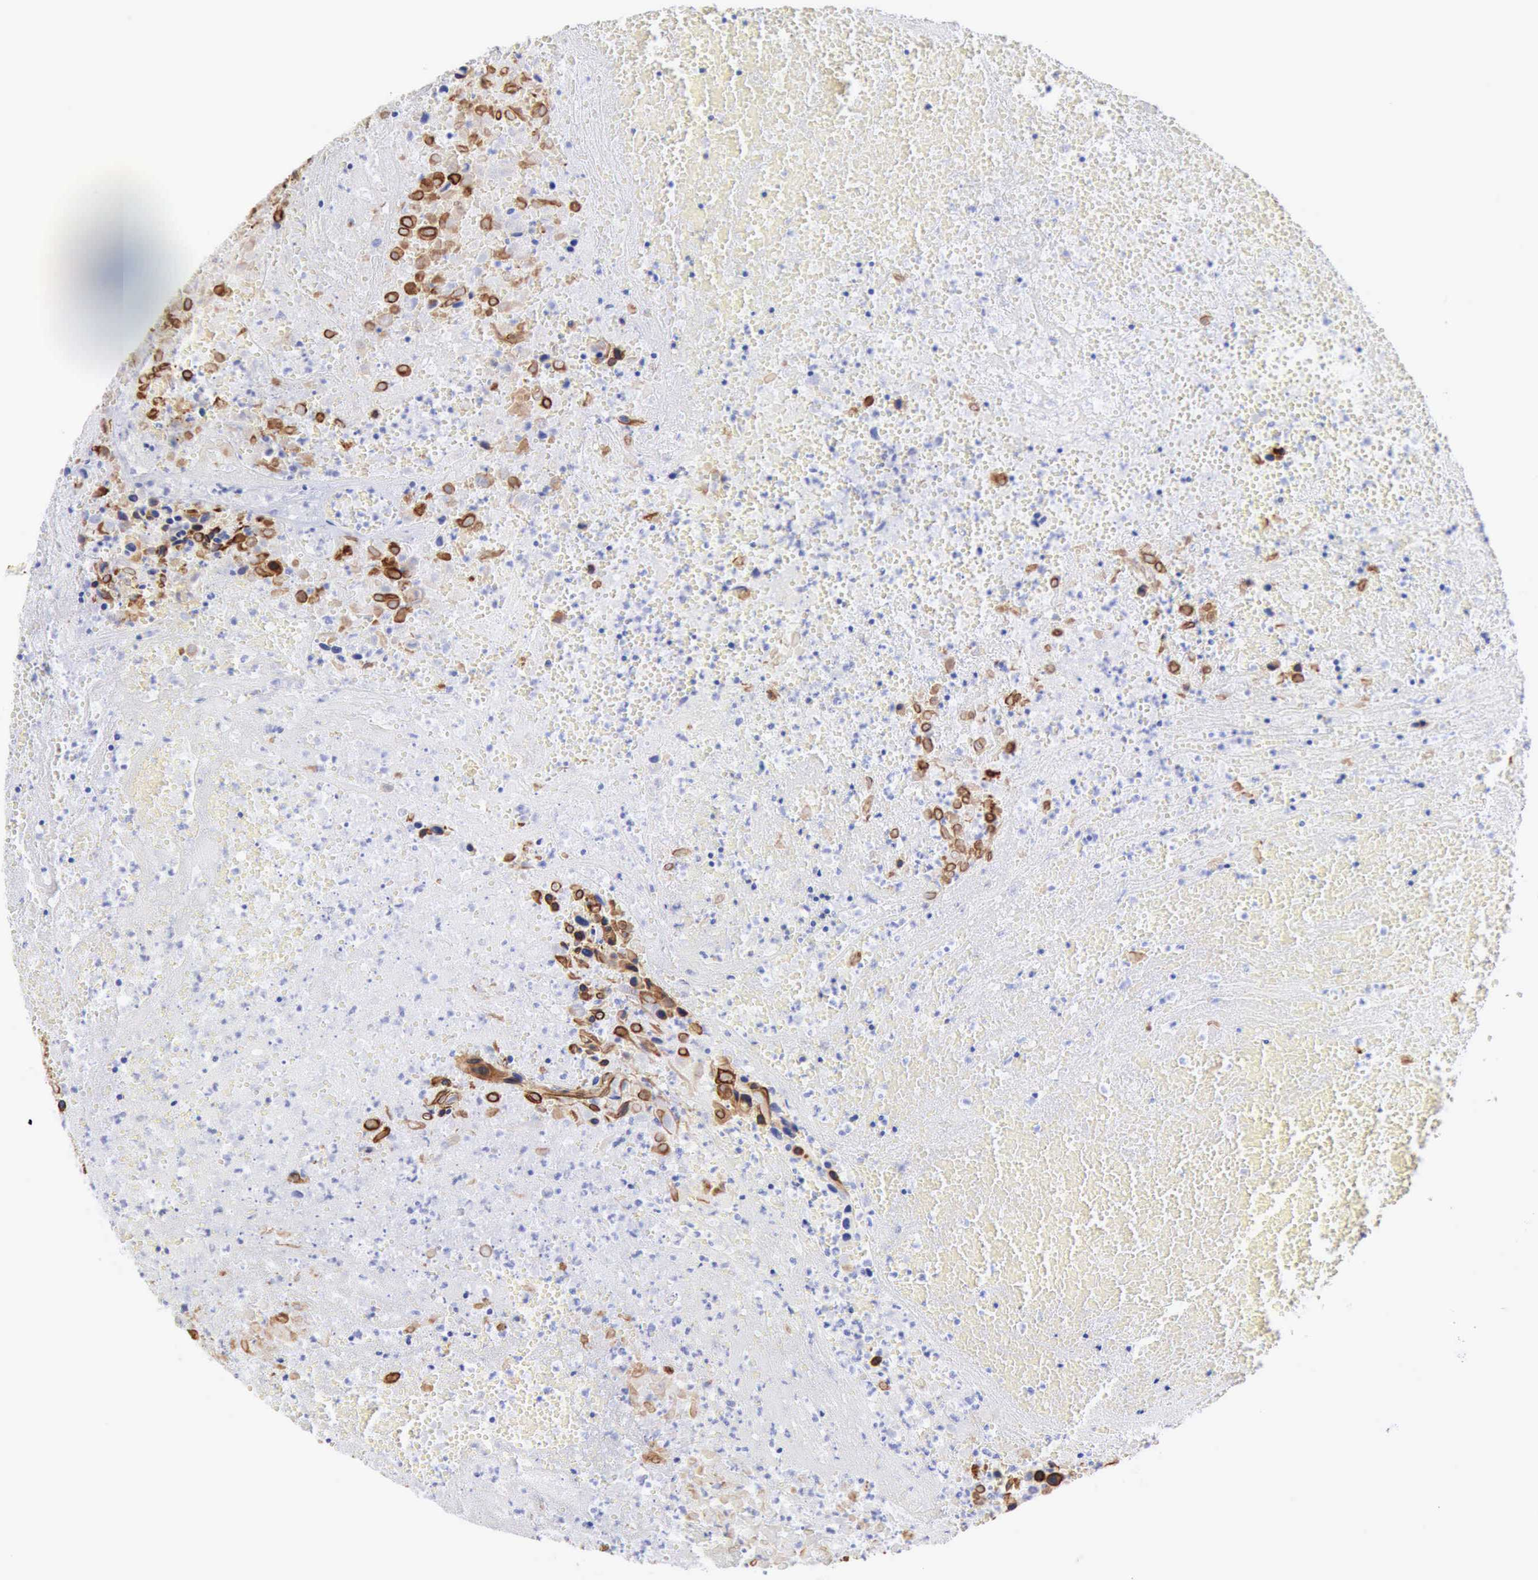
{"staining": {"intensity": "moderate", "quantity": ">75%", "location": "cytoplasmic/membranous"}, "tissue": "urothelial cancer", "cell_type": "Tumor cells", "image_type": "cancer", "snomed": [{"axis": "morphology", "description": "Urothelial carcinoma, High grade"}, {"axis": "topography", "description": "Urinary bladder"}], "caption": "A medium amount of moderate cytoplasmic/membranous expression is seen in approximately >75% of tumor cells in urothelial carcinoma (high-grade) tissue.", "gene": "KRT5", "patient": {"sex": "male", "age": 66}}